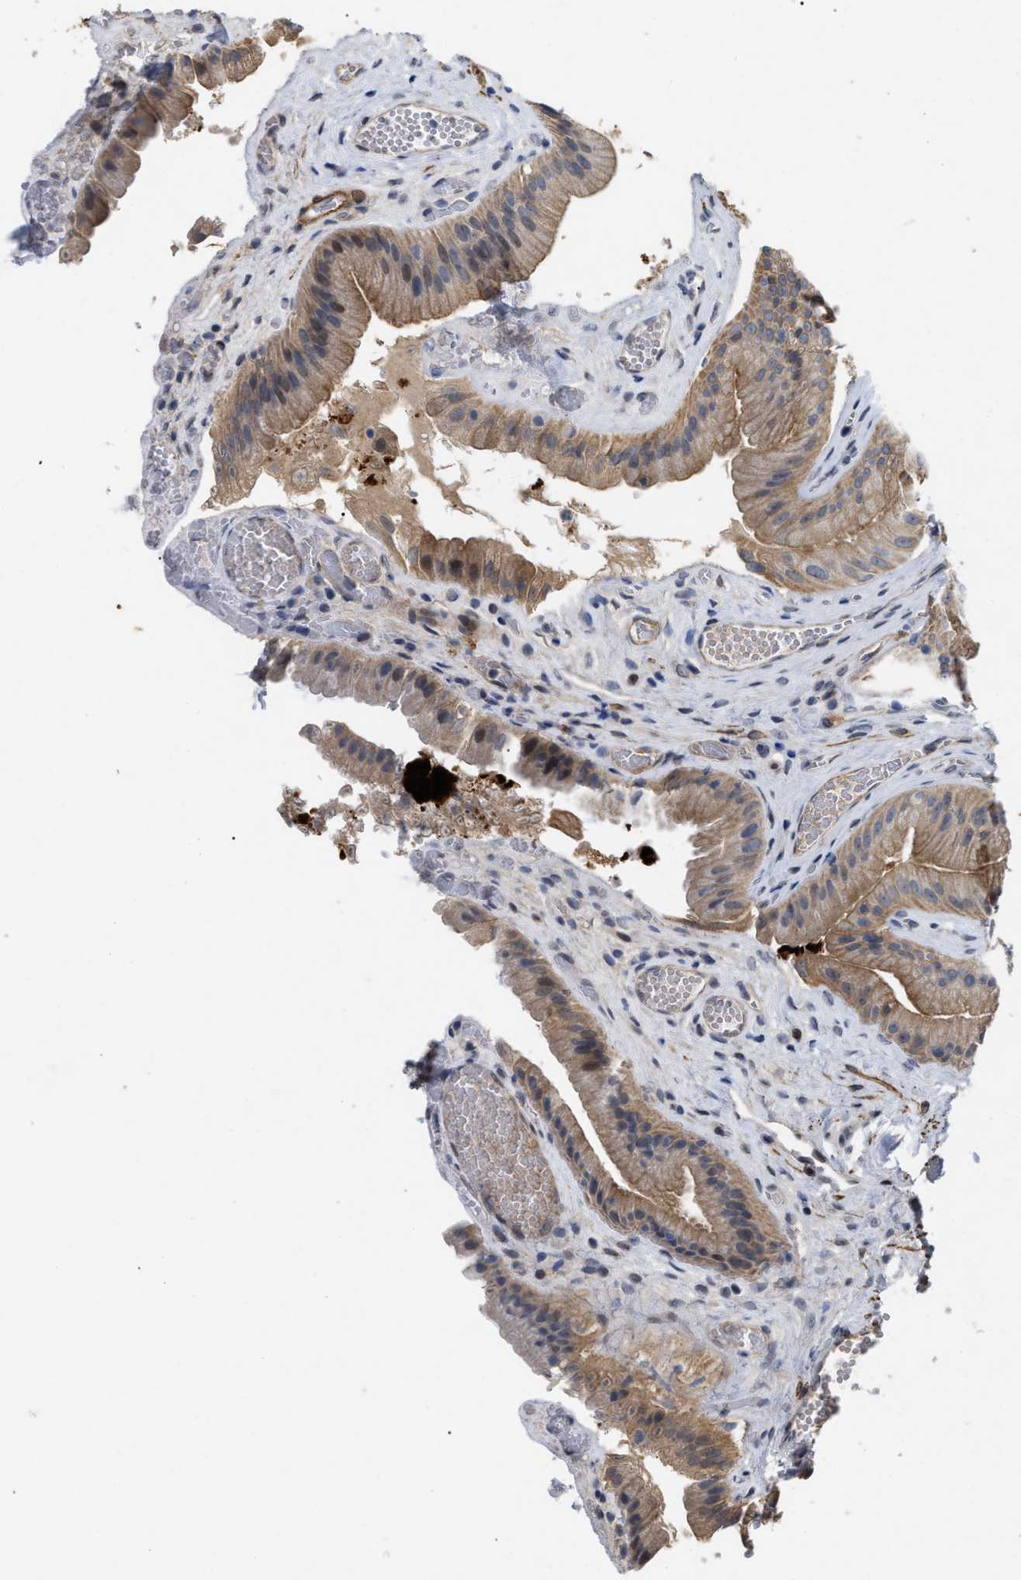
{"staining": {"intensity": "moderate", "quantity": ">75%", "location": "cytoplasmic/membranous"}, "tissue": "gallbladder", "cell_type": "Glandular cells", "image_type": "normal", "snomed": [{"axis": "morphology", "description": "Normal tissue, NOS"}, {"axis": "topography", "description": "Gallbladder"}], "caption": "Gallbladder stained with a protein marker shows moderate staining in glandular cells.", "gene": "ST6GALNAC6", "patient": {"sex": "male", "age": 49}}